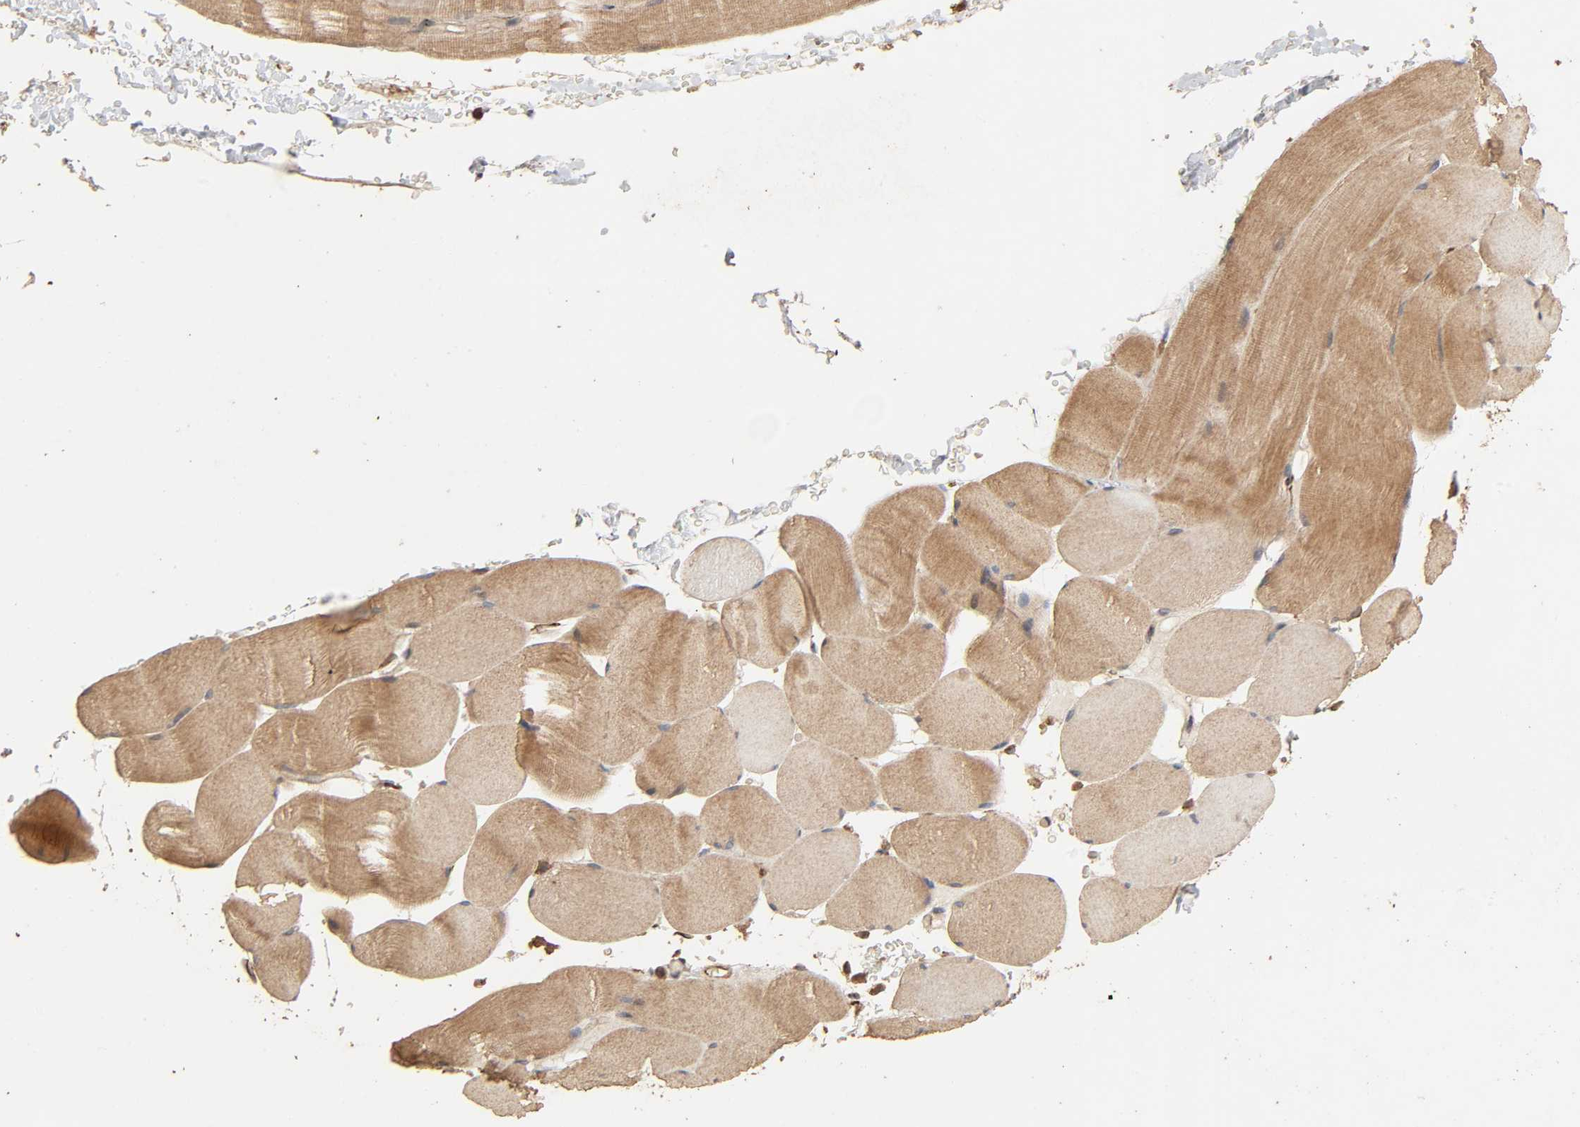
{"staining": {"intensity": "weak", "quantity": ">75%", "location": "cytoplasmic/membranous"}, "tissue": "skeletal muscle", "cell_type": "Myocytes", "image_type": "normal", "snomed": [{"axis": "morphology", "description": "Normal tissue, NOS"}, {"axis": "topography", "description": "Skeletal muscle"}], "caption": "Weak cytoplasmic/membranous protein expression is present in approximately >75% of myocytes in skeletal muscle.", "gene": "RPS6KA6", "patient": {"sex": "male", "age": 62}}